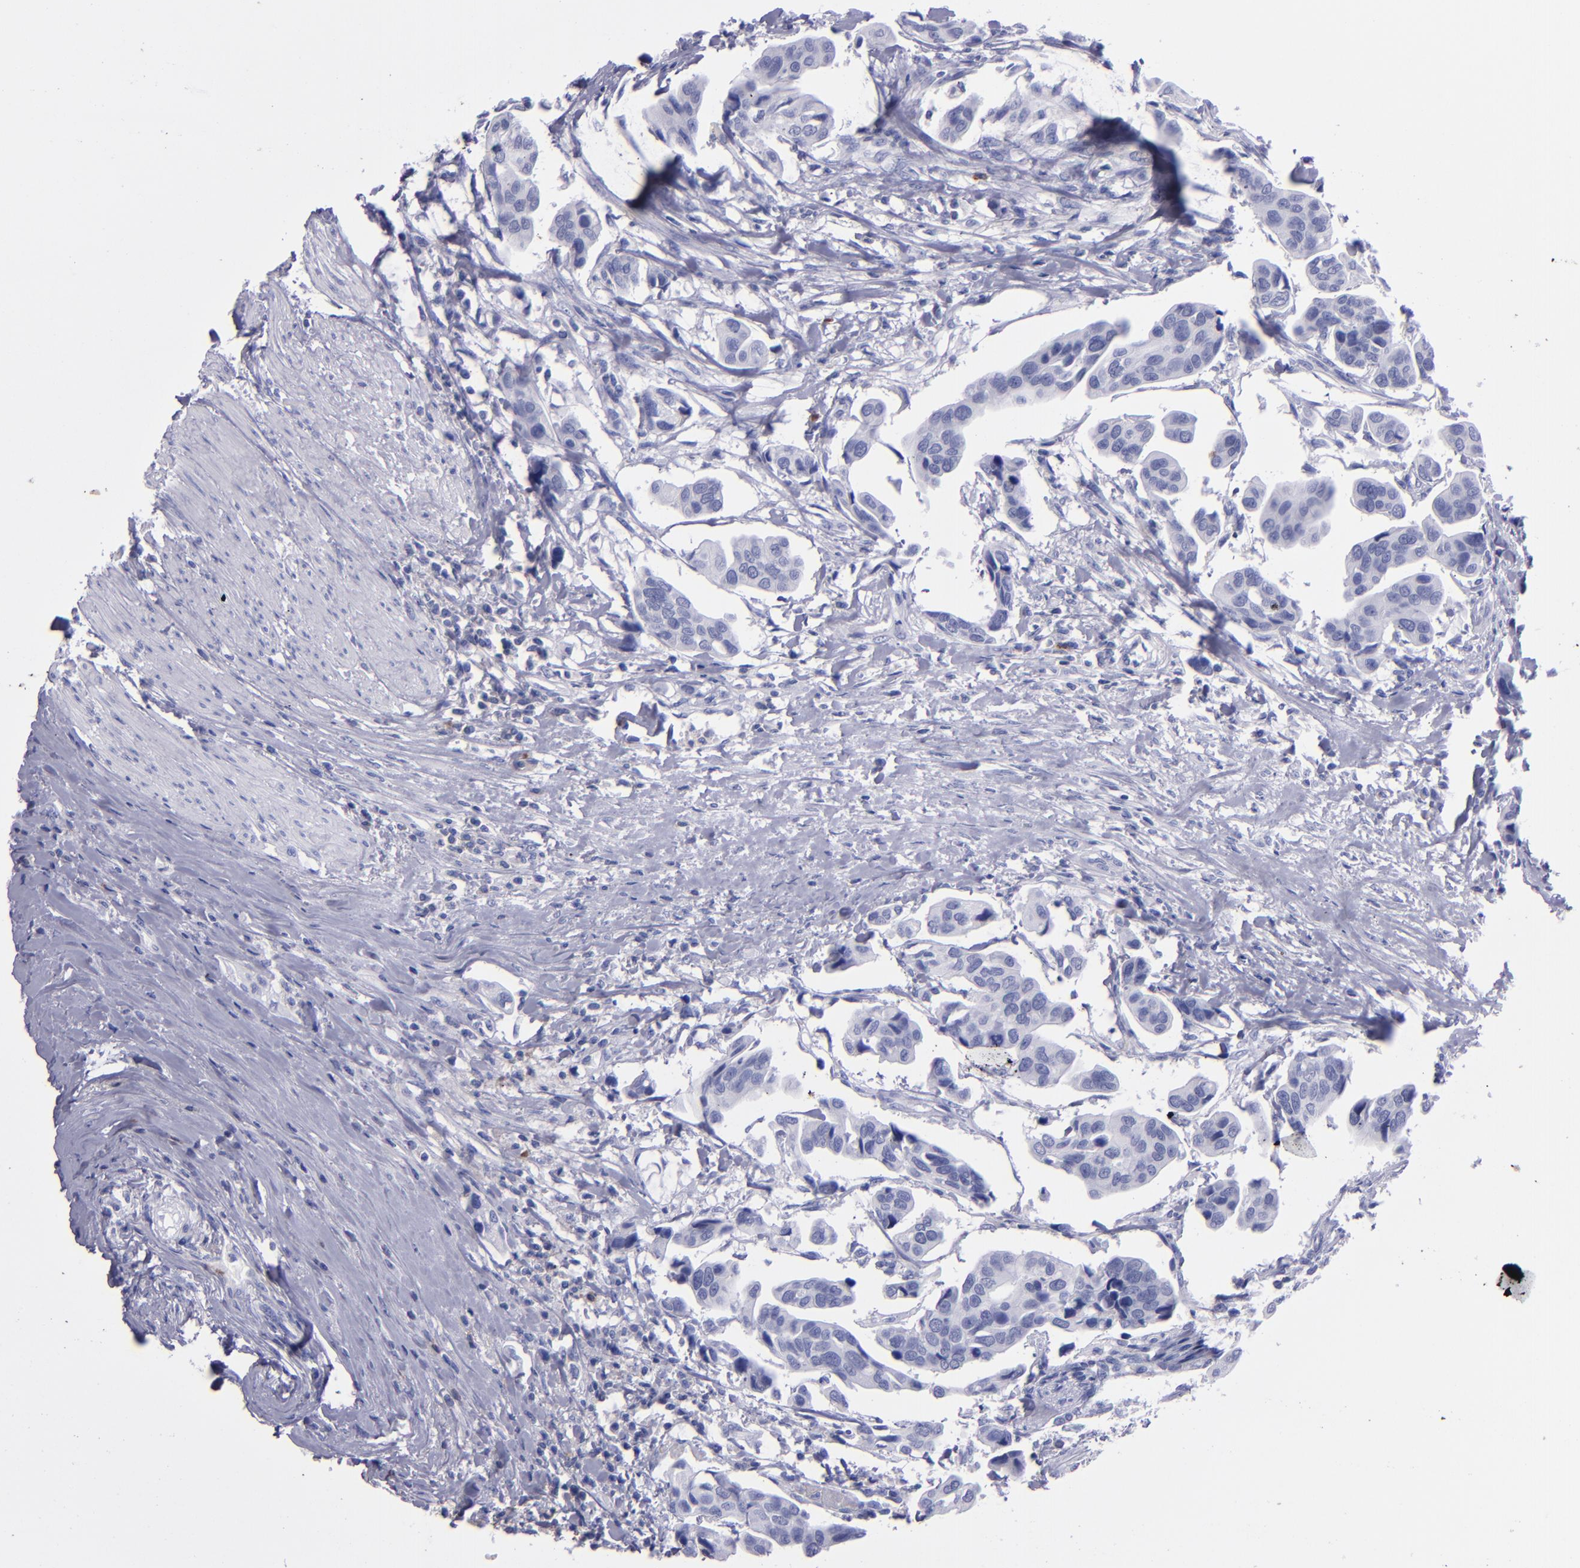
{"staining": {"intensity": "negative", "quantity": "none", "location": "none"}, "tissue": "urothelial cancer", "cell_type": "Tumor cells", "image_type": "cancer", "snomed": [{"axis": "morphology", "description": "Adenocarcinoma, NOS"}, {"axis": "topography", "description": "Urinary bladder"}], "caption": "Urothelial cancer was stained to show a protein in brown. There is no significant expression in tumor cells.", "gene": "CD37", "patient": {"sex": "male", "age": 61}}